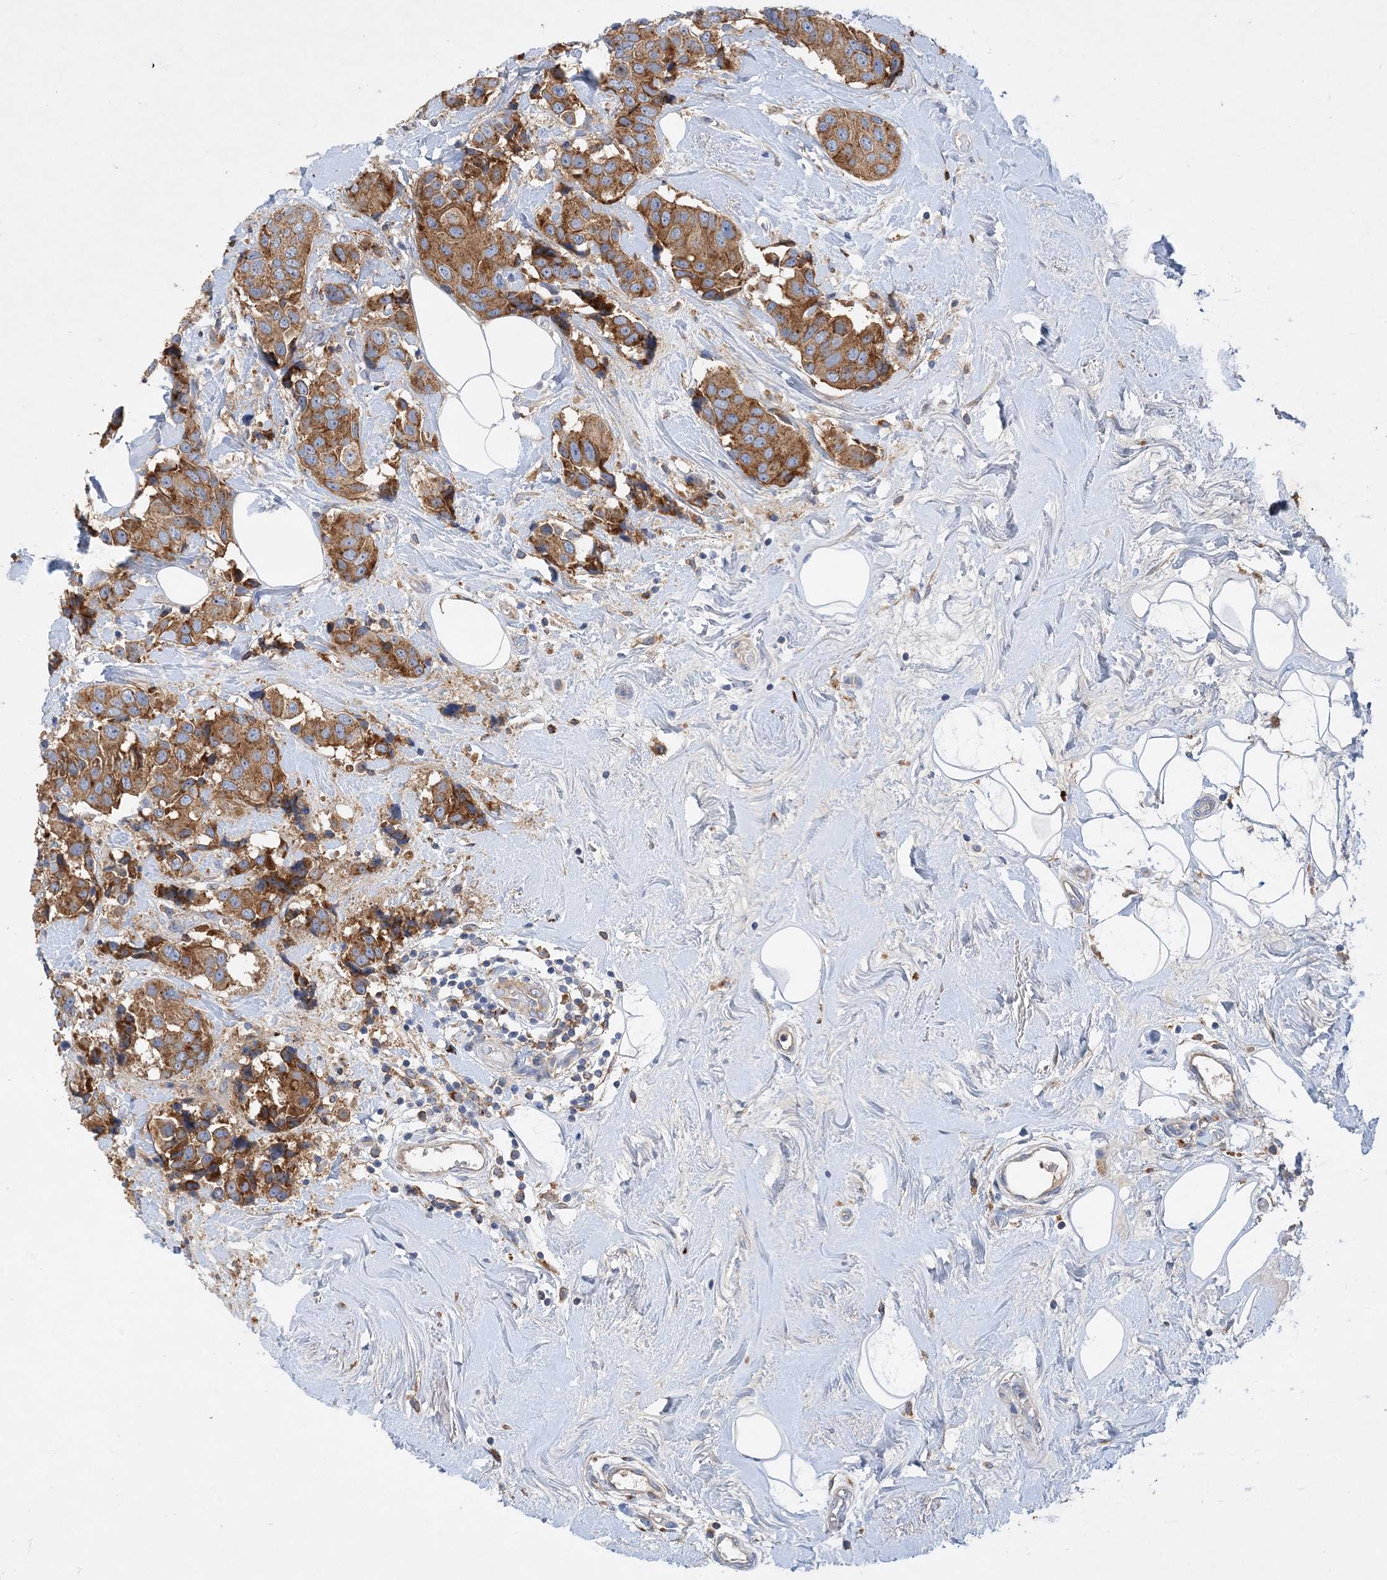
{"staining": {"intensity": "strong", "quantity": ">75%", "location": "cytoplasmic/membranous"}, "tissue": "breast cancer", "cell_type": "Tumor cells", "image_type": "cancer", "snomed": [{"axis": "morphology", "description": "Normal tissue, NOS"}, {"axis": "morphology", "description": "Duct carcinoma"}, {"axis": "topography", "description": "Breast"}], "caption": "IHC image of neoplastic tissue: breast cancer stained using IHC displays high levels of strong protein expression localized specifically in the cytoplasmic/membranous of tumor cells, appearing as a cytoplasmic/membranous brown color.", "gene": "GRINA", "patient": {"sex": "female", "age": 39}}